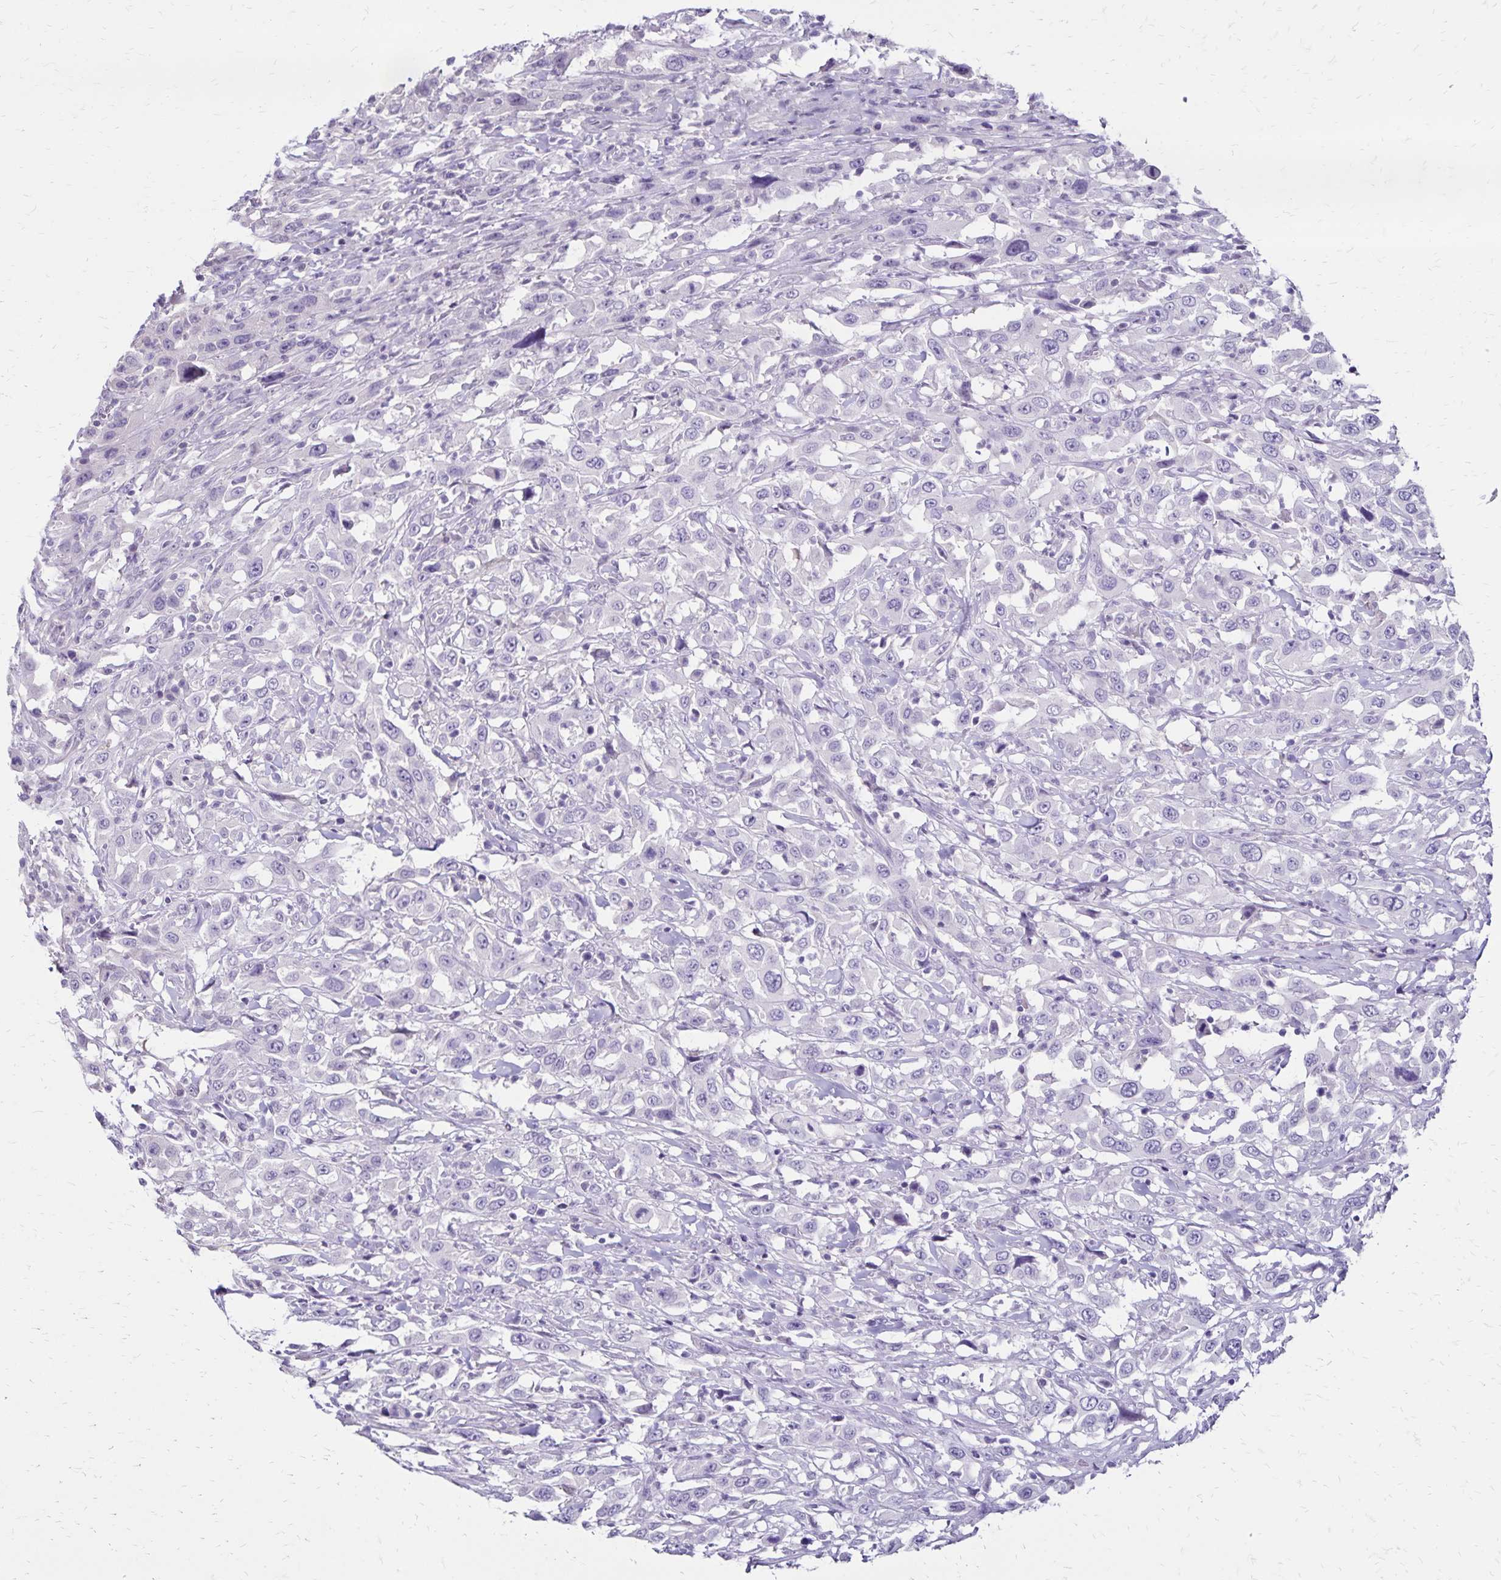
{"staining": {"intensity": "negative", "quantity": "none", "location": "none"}, "tissue": "urothelial cancer", "cell_type": "Tumor cells", "image_type": "cancer", "snomed": [{"axis": "morphology", "description": "Urothelial carcinoma, High grade"}, {"axis": "topography", "description": "Urinary bladder"}], "caption": "Immunohistochemistry (IHC) of urothelial cancer shows no positivity in tumor cells.", "gene": "SH3GL3", "patient": {"sex": "male", "age": 61}}